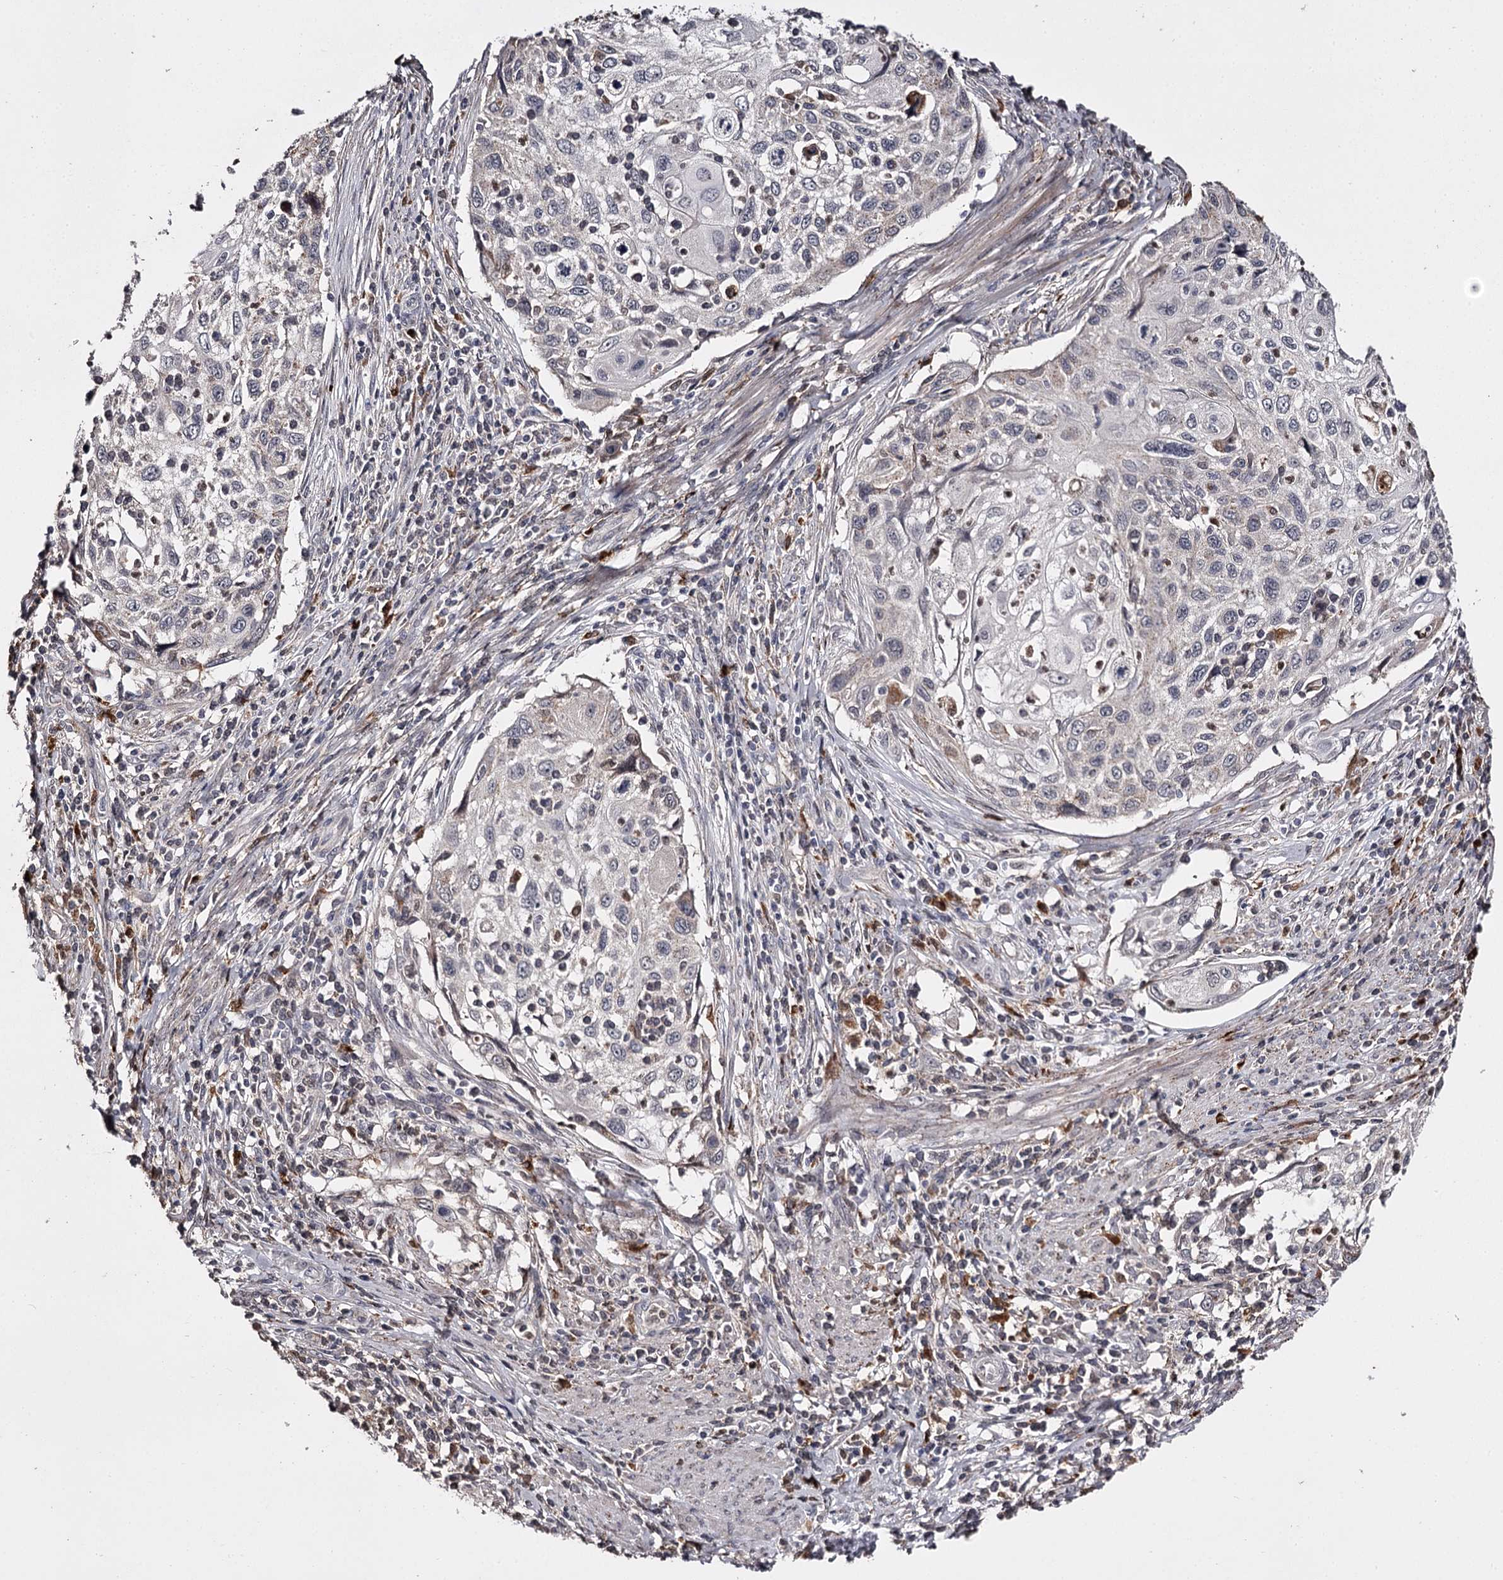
{"staining": {"intensity": "negative", "quantity": "none", "location": "none"}, "tissue": "cervical cancer", "cell_type": "Tumor cells", "image_type": "cancer", "snomed": [{"axis": "morphology", "description": "Squamous cell carcinoma, NOS"}, {"axis": "topography", "description": "Cervix"}], "caption": "This is a image of IHC staining of cervical cancer, which shows no positivity in tumor cells.", "gene": "SLC32A1", "patient": {"sex": "female", "age": 70}}